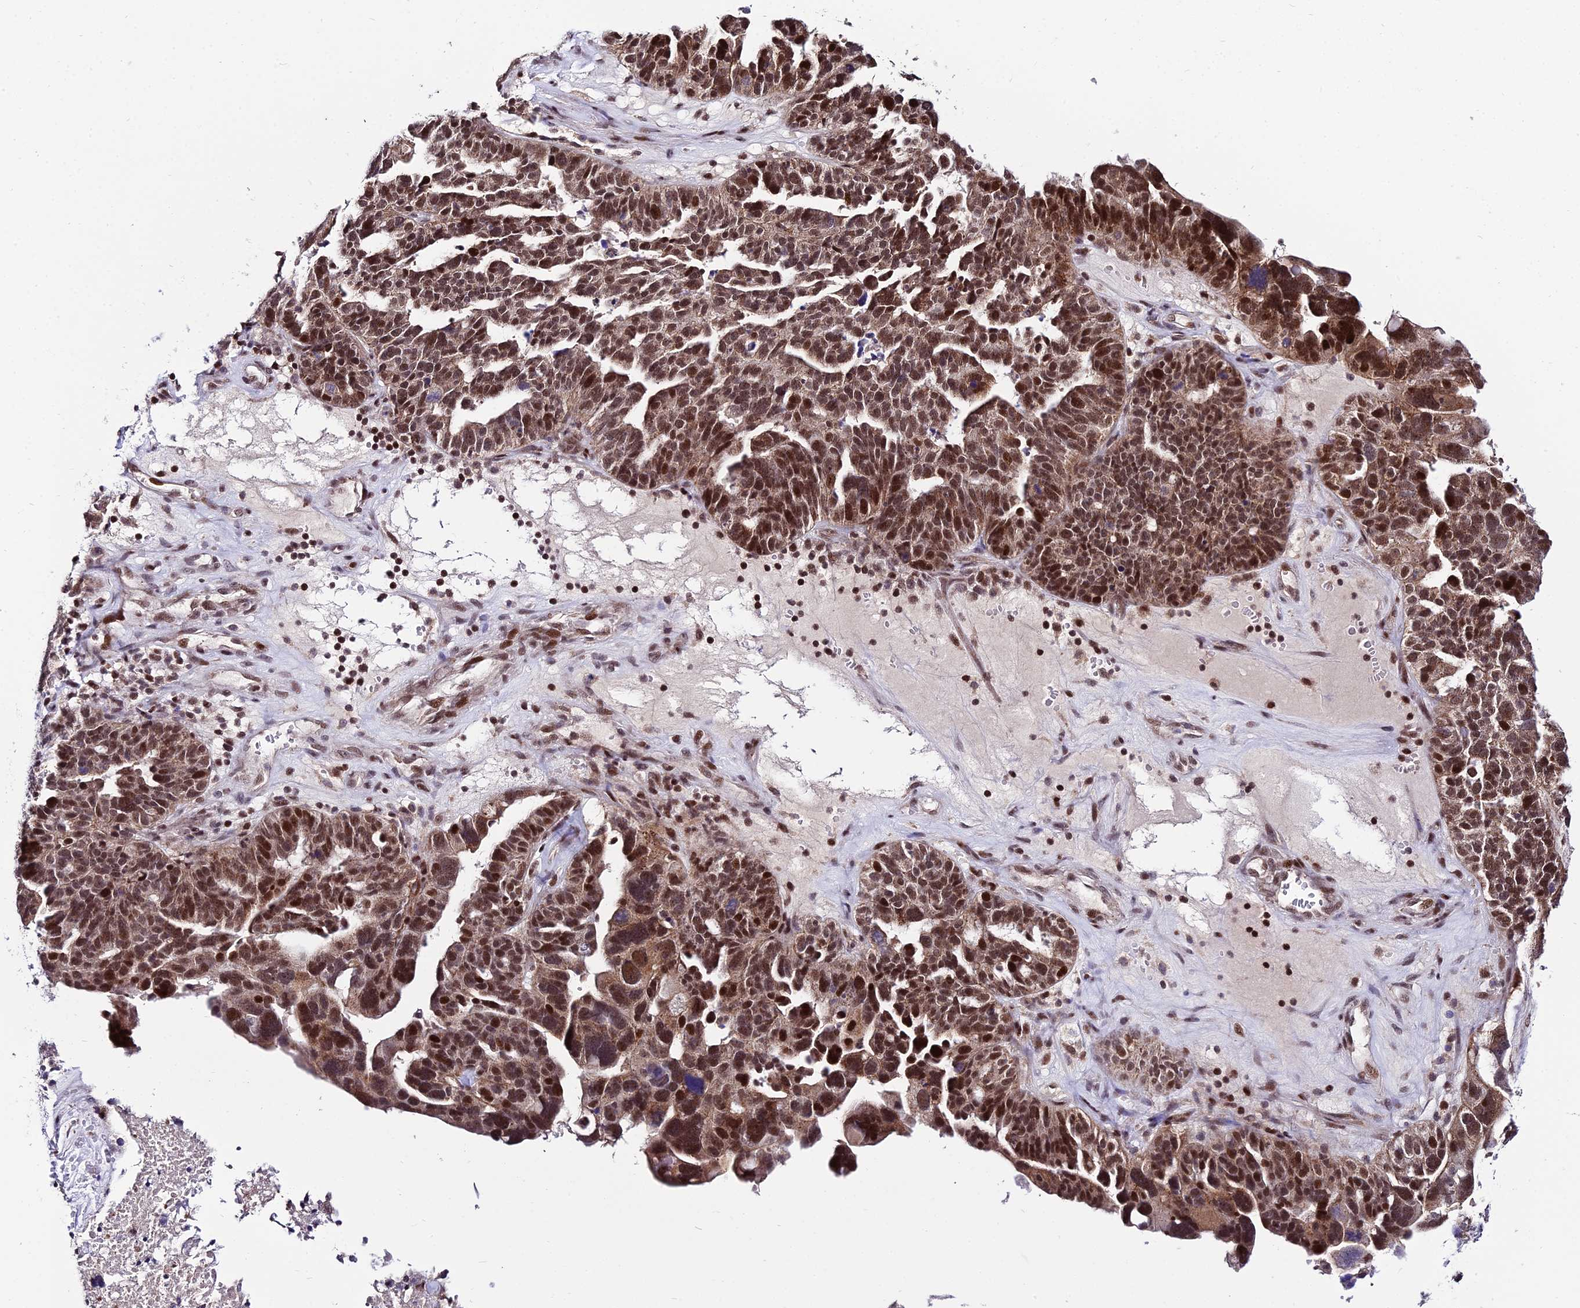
{"staining": {"intensity": "strong", "quantity": ">75%", "location": "nuclear"}, "tissue": "ovarian cancer", "cell_type": "Tumor cells", "image_type": "cancer", "snomed": [{"axis": "morphology", "description": "Cystadenocarcinoma, serous, NOS"}, {"axis": "topography", "description": "Ovary"}], "caption": "Immunohistochemistry of ovarian cancer demonstrates high levels of strong nuclear positivity in about >75% of tumor cells.", "gene": "CIB3", "patient": {"sex": "female", "age": 59}}